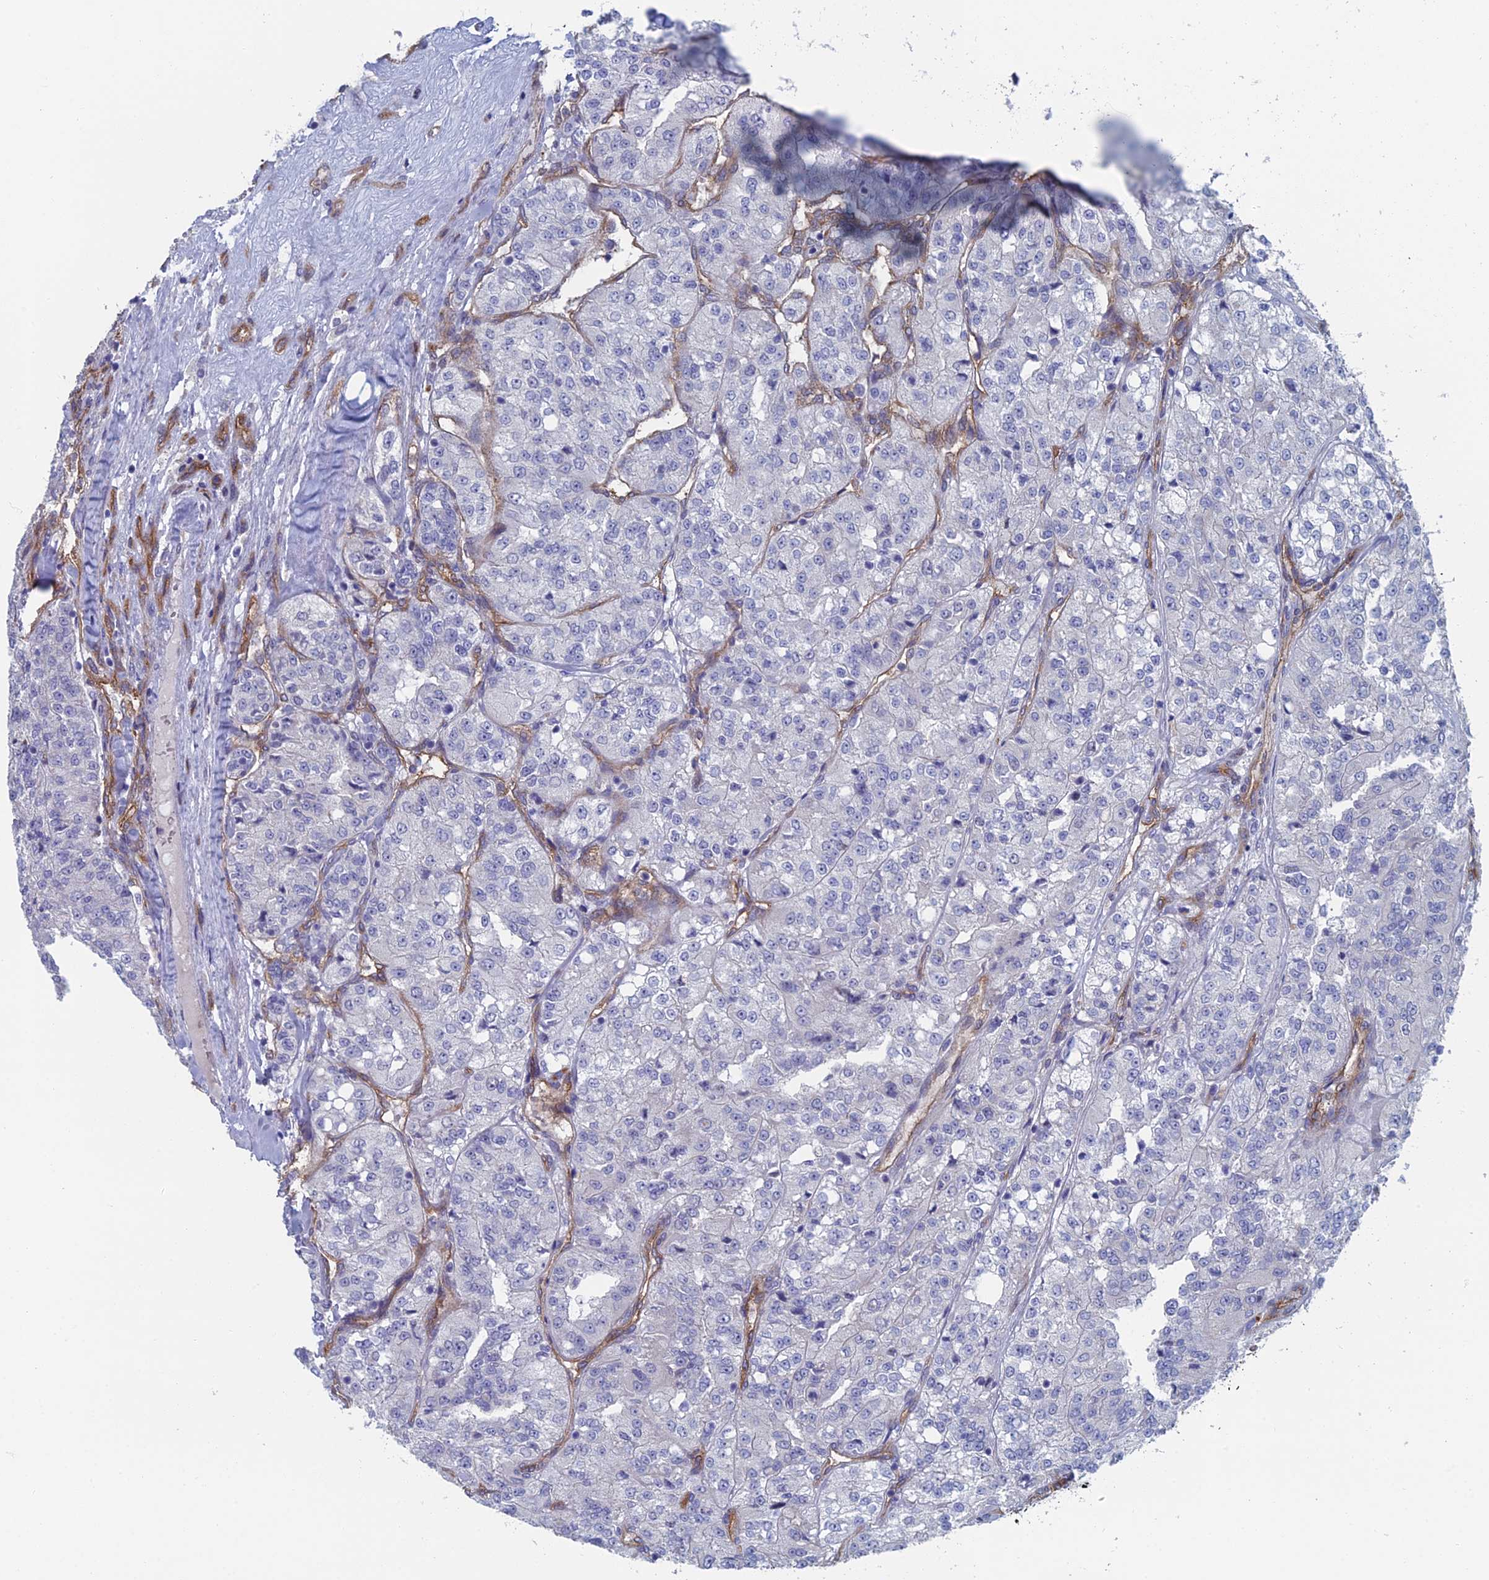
{"staining": {"intensity": "negative", "quantity": "none", "location": "none"}, "tissue": "renal cancer", "cell_type": "Tumor cells", "image_type": "cancer", "snomed": [{"axis": "morphology", "description": "Adenocarcinoma, NOS"}, {"axis": "topography", "description": "Kidney"}], "caption": "Tumor cells show no significant positivity in renal cancer.", "gene": "ARAP3", "patient": {"sex": "female", "age": 63}}